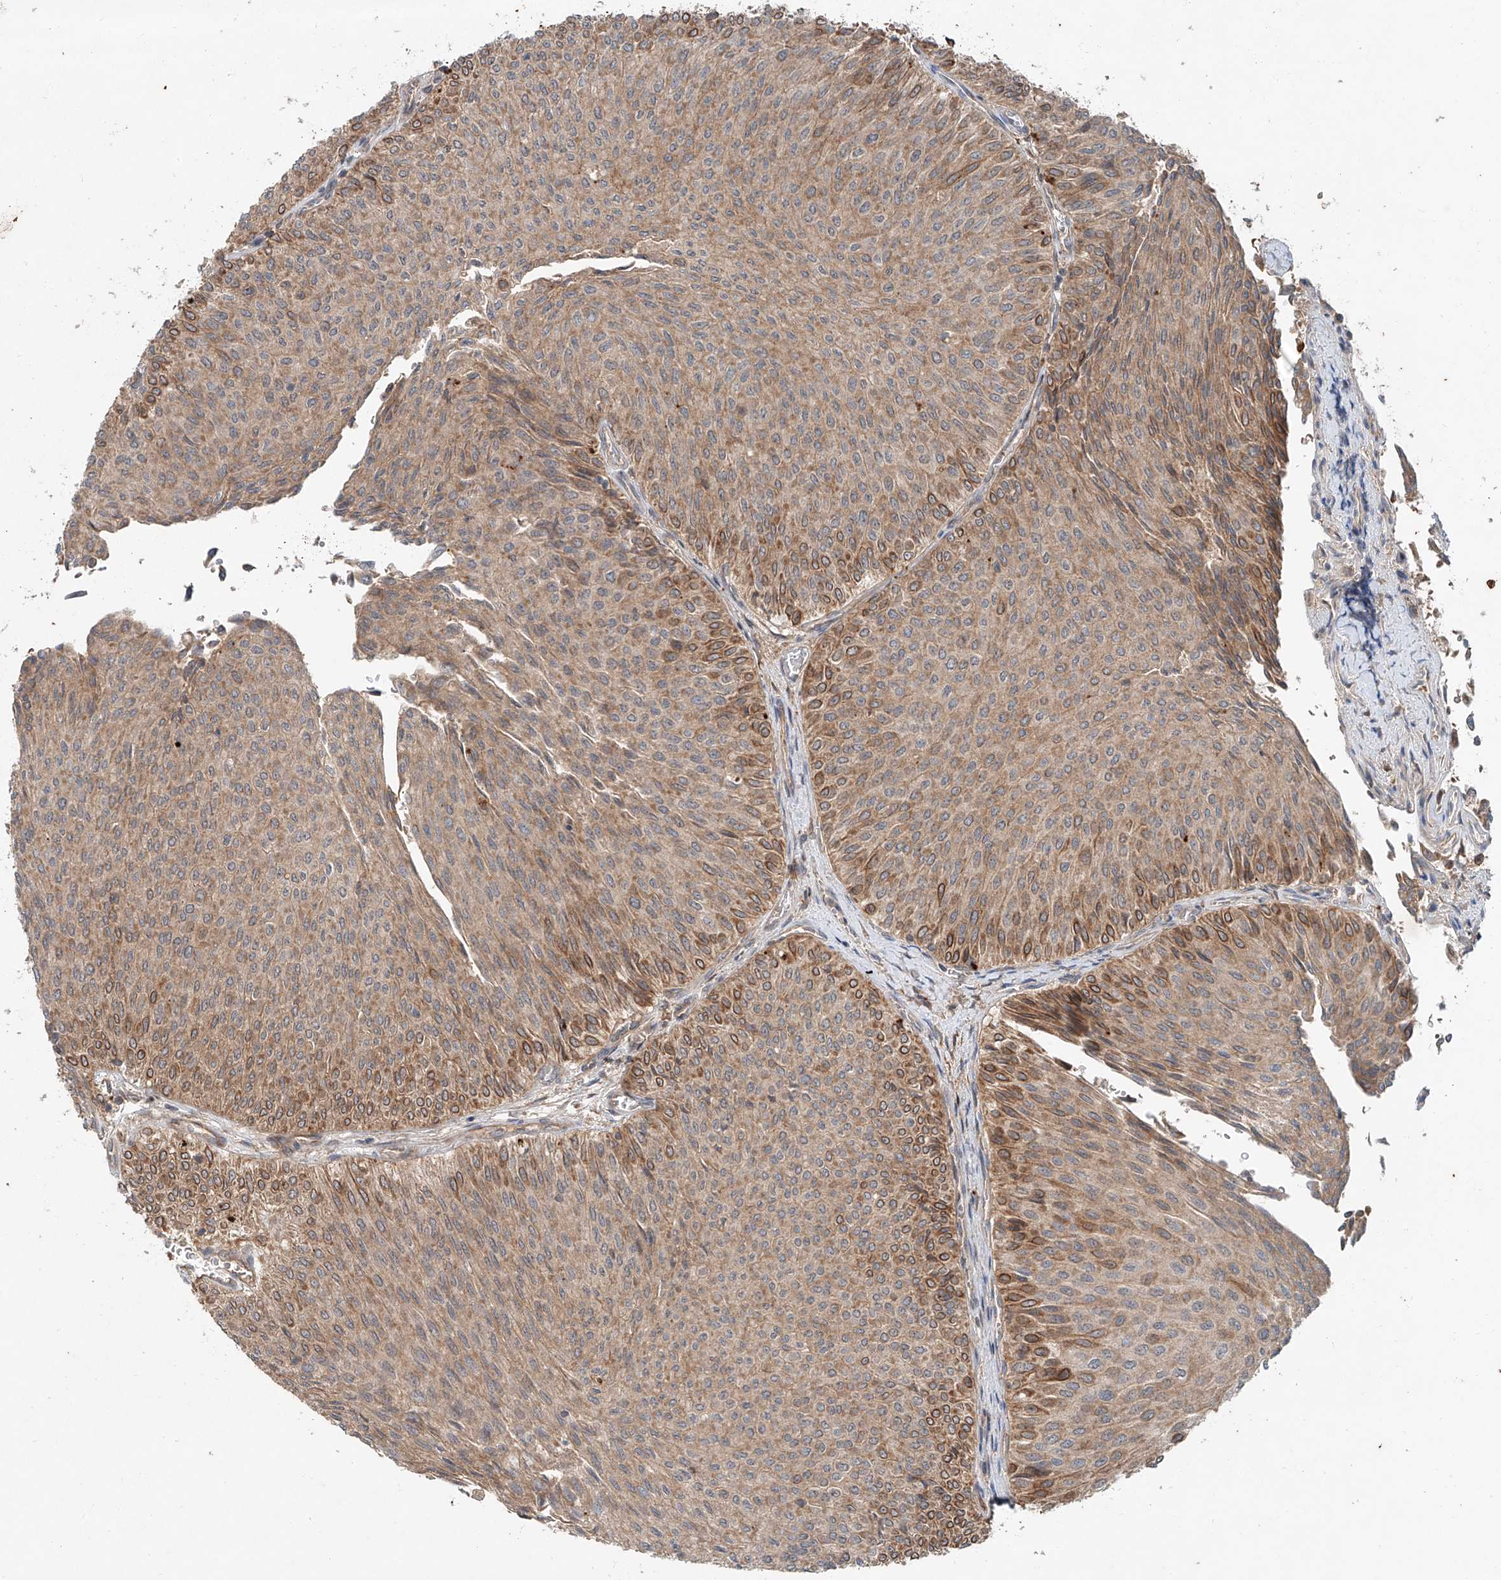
{"staining": {"intensity": "moderate", "quantity": ">75%", "location": "cytoplasmic/membranous"}, "tissue": "urothelial cancer", "cell_type": "Tumor cells", "image_type": "cancer", "snomed": [{"axis": "morphology", "description": "Urothelial carcinoma, Low grade"}, {"axis": "topography", "description": "Urinary bladder"}], "caption": "Moderate cytoplasmic/membranous protein positivity is identified in approximately >75% of tumor cells in urothelial cancer.", "gene": "IER5", "patient": {"sex": "male", "age": 78}}